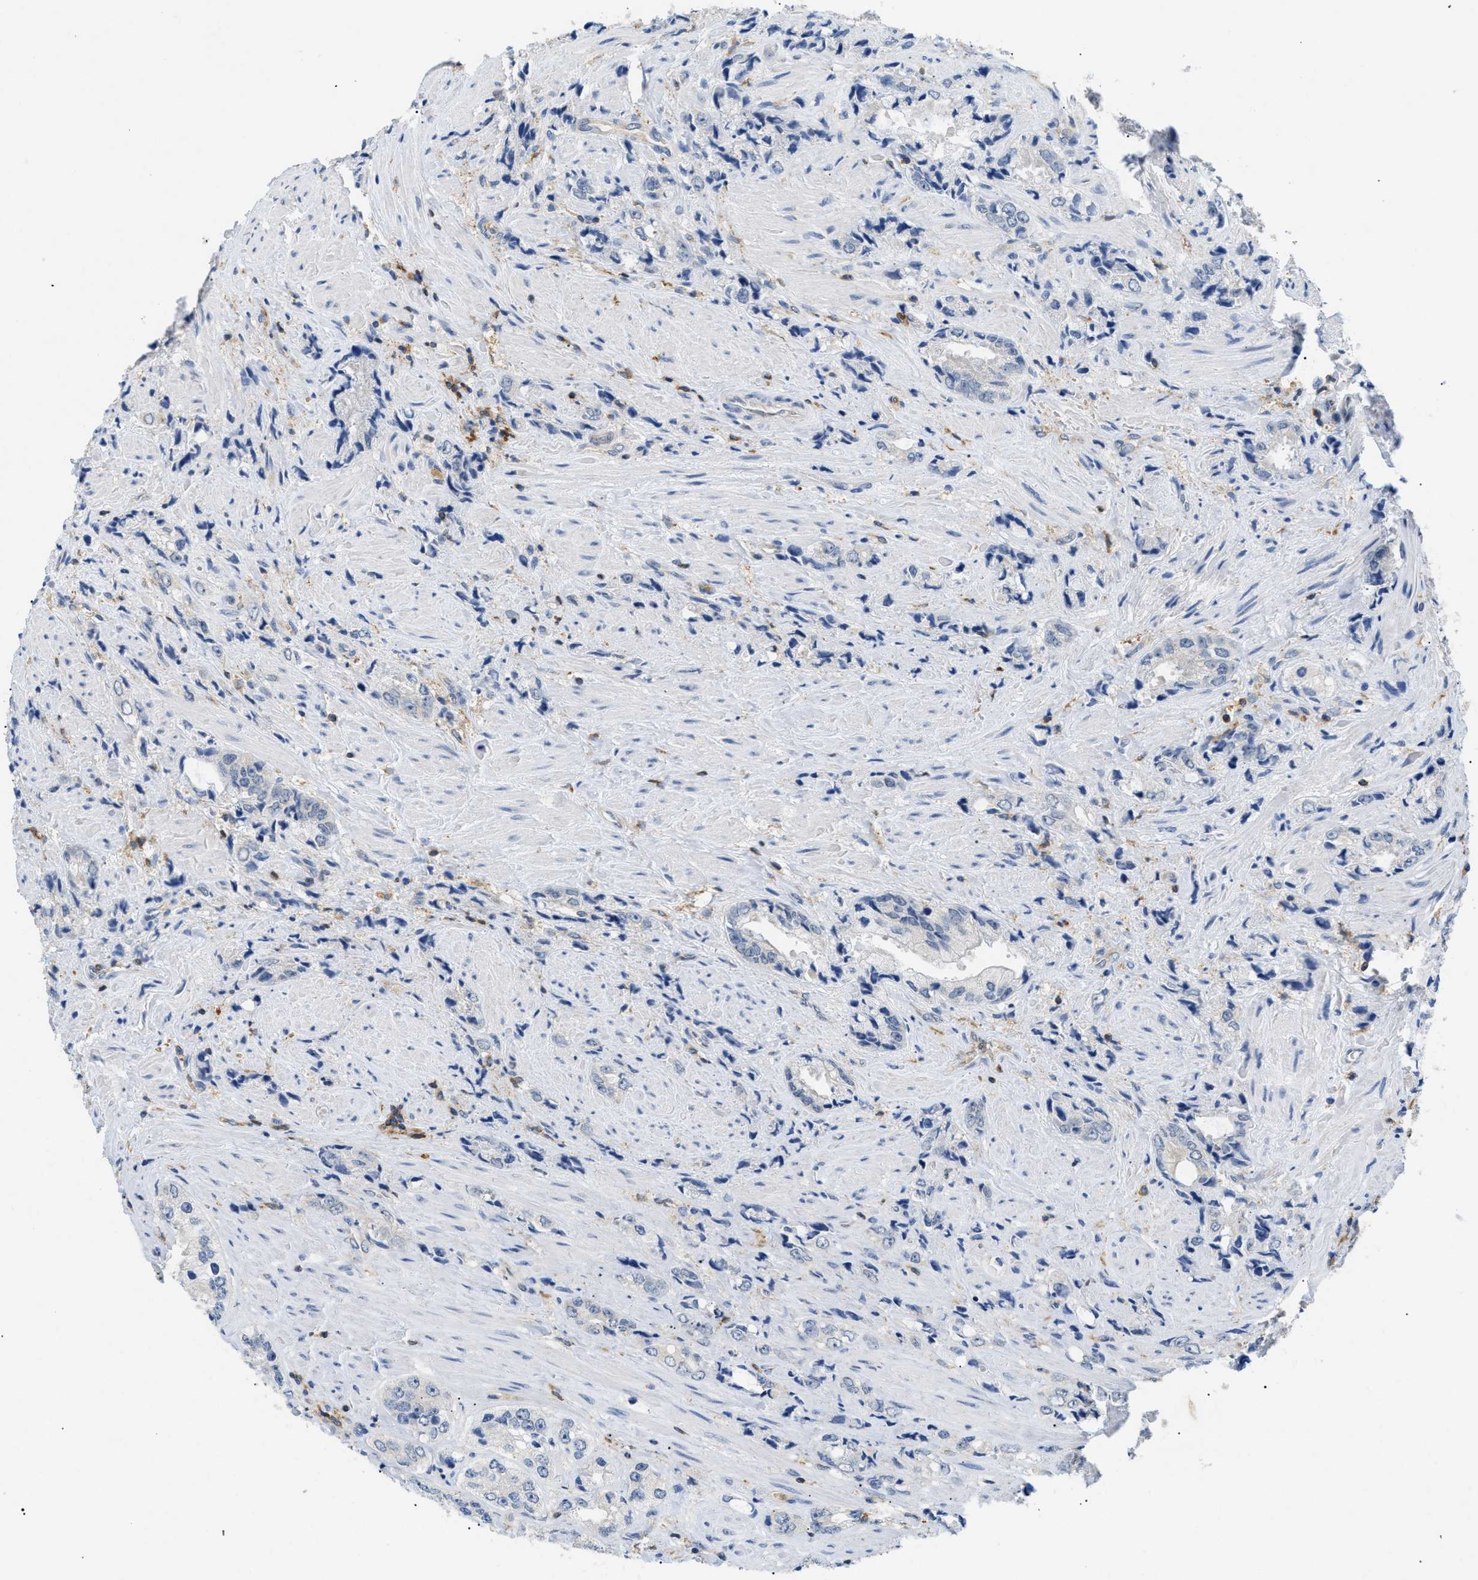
{"staining": {"intensity": "negative", "quantity": "none", "location": "none"}, "tissue": "prostate cancer", "cell_type": "Tumor cells", "image_type": "cancer", "snomed": [{"axis": "morphology", "description": "Adenocarcinoma, High grade"}, {"axis": "topography", "description": "Prostate"}], "caption": "A histopathology image of prostate cancer stained for a protein reveals no brown staining in tumor cells. (Immunohistochemistry (ihc), brightfield microscopy, high magnification).", "gene": "INPP5D", "patient": {"sex": "male", "age": 61}}